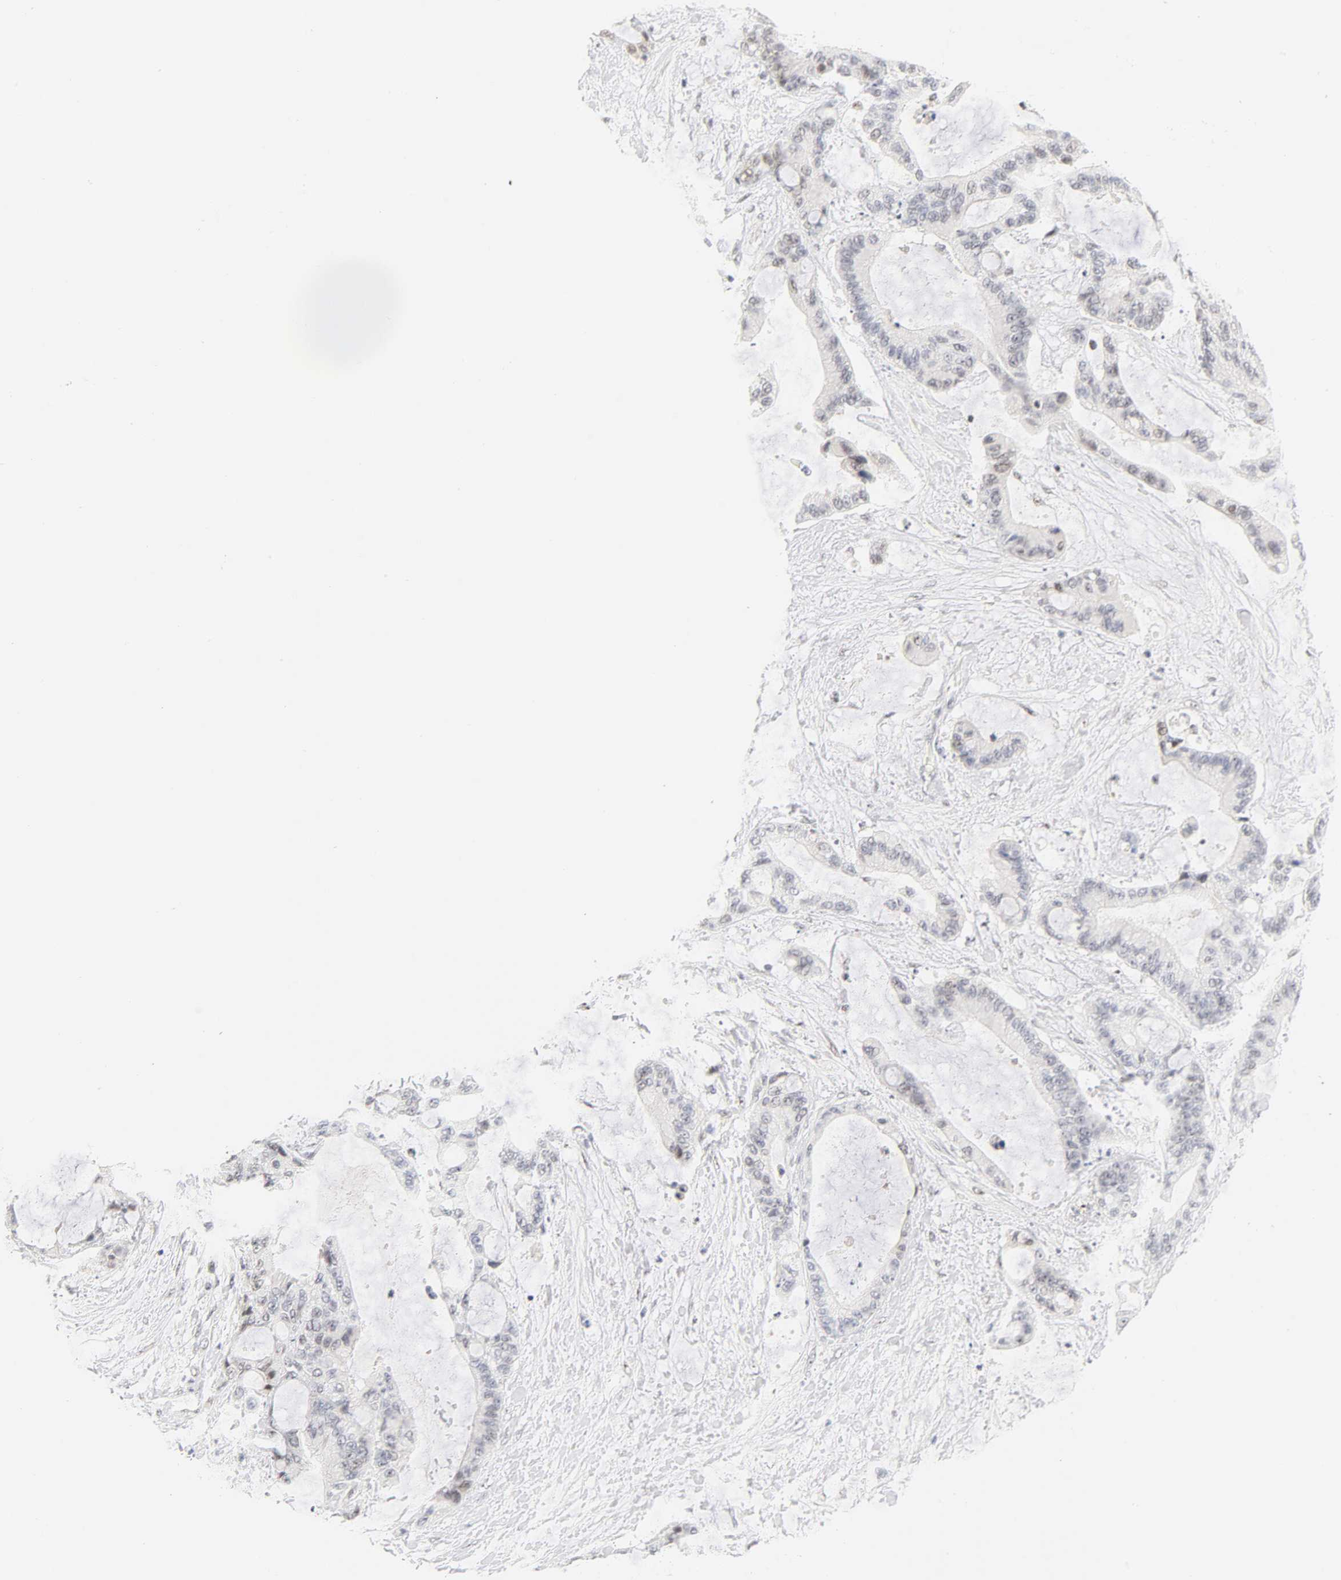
{"staining": {"intensity": "weak", "quantity": "<25%", "location": "nuclear"}, "tissue": "liver cancer", "cell_type": "Tumor cells", "image_type": "cancer", "snomed": [{"axis": "morphology", "description": "Cholangiocarcinoma"}, {"axis": "topography", "description": "Liver"}], "caption": "Tumor cells are negative for brown protein staining in liver cholangiocarcinoma.", "gene": "MNAT1", "patient": {"sex": "female", "age": 73}}